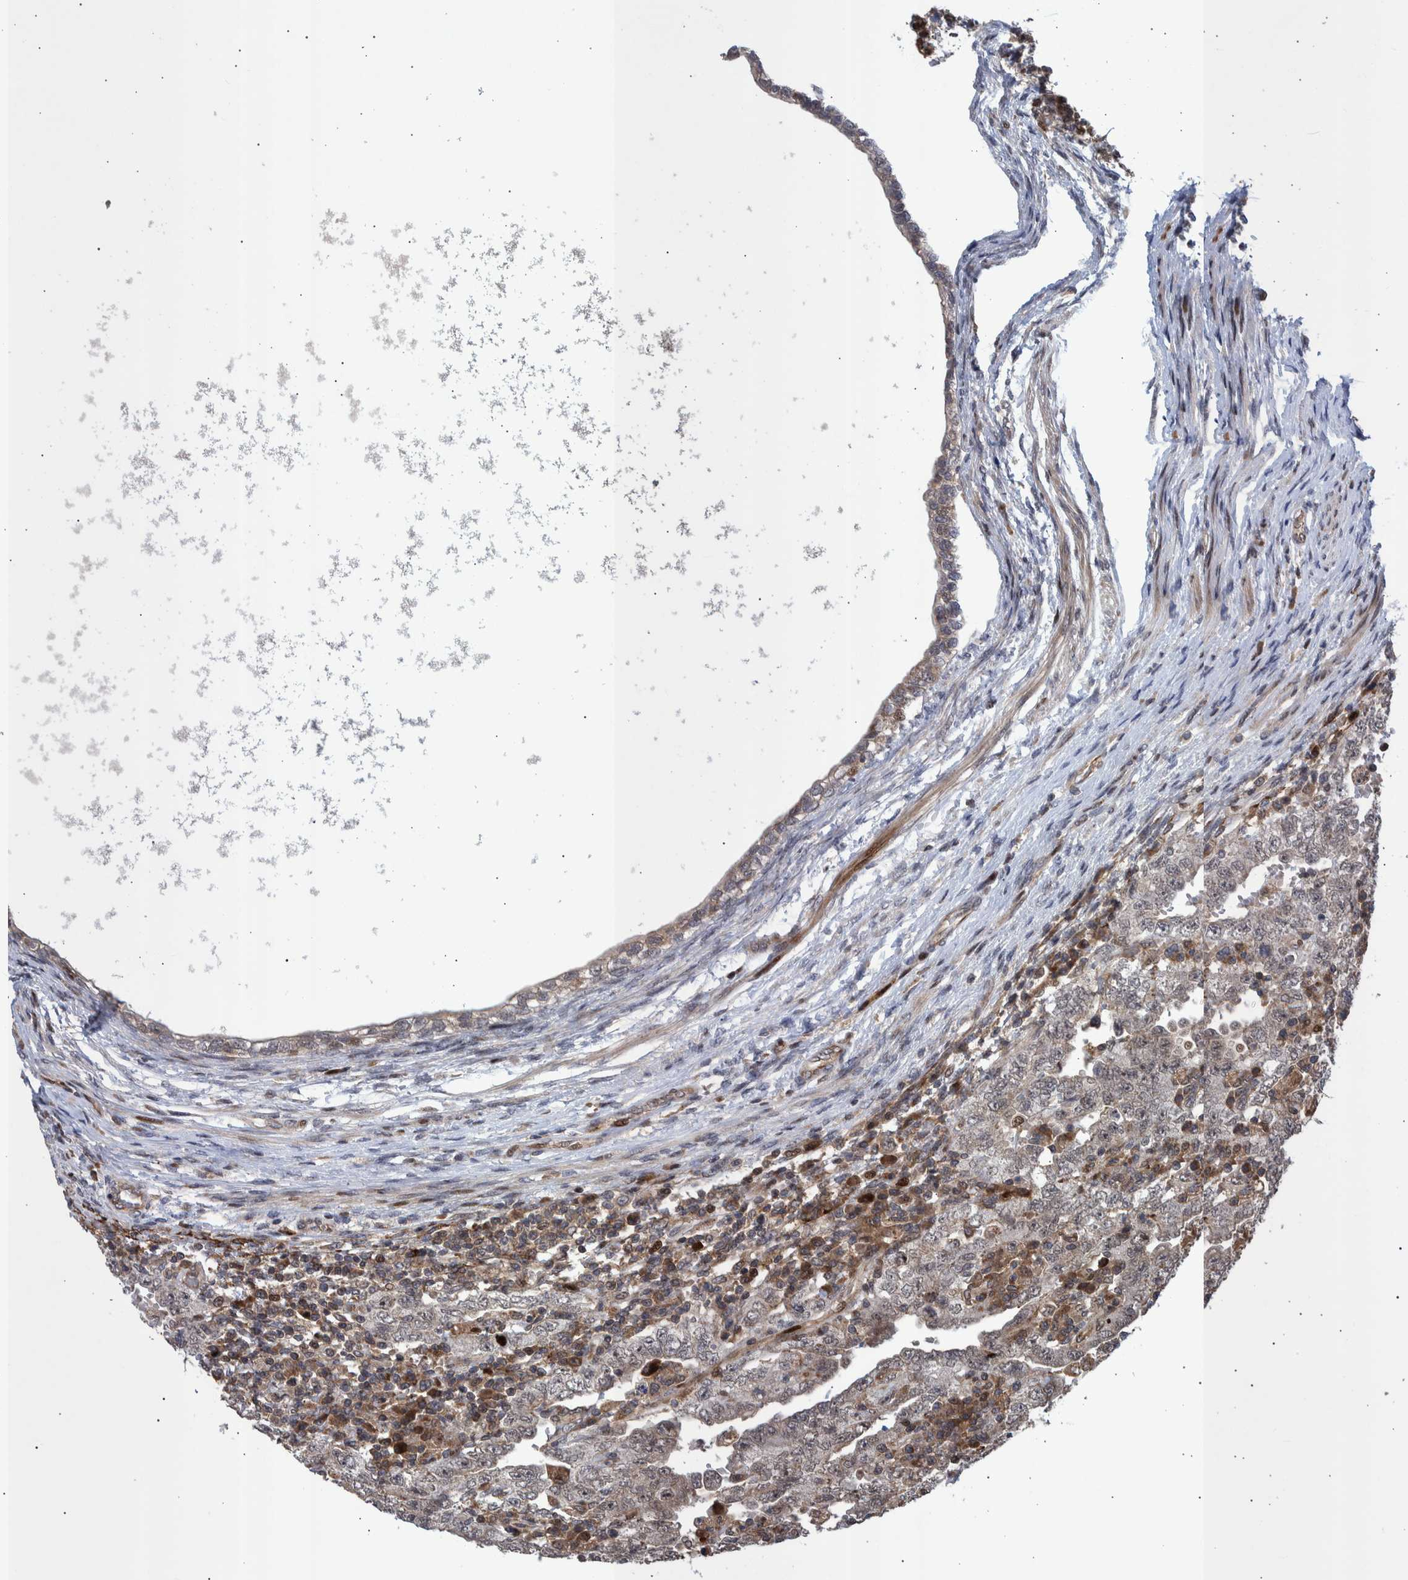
{"staining": {"intensity": "weak", "quantity": "25%-75%", "location": "cytoplasmic/membranous"}, "tissue": "testis cancer", "cell_type": "Tumor cells", "image_type": "cancer", "snomed": [{"axis": "morphology", "description": "Carcinoma, Embryonal, NOS"}, {"axis": "topography", "description": "Testis"}], "caption": "A brown stain shows weak cytoplasmic/membranous expression of a protein in human testis cancer tumor cells.", "gene": "SHISA6", "patient": {"sex": "male", "age": 26}}